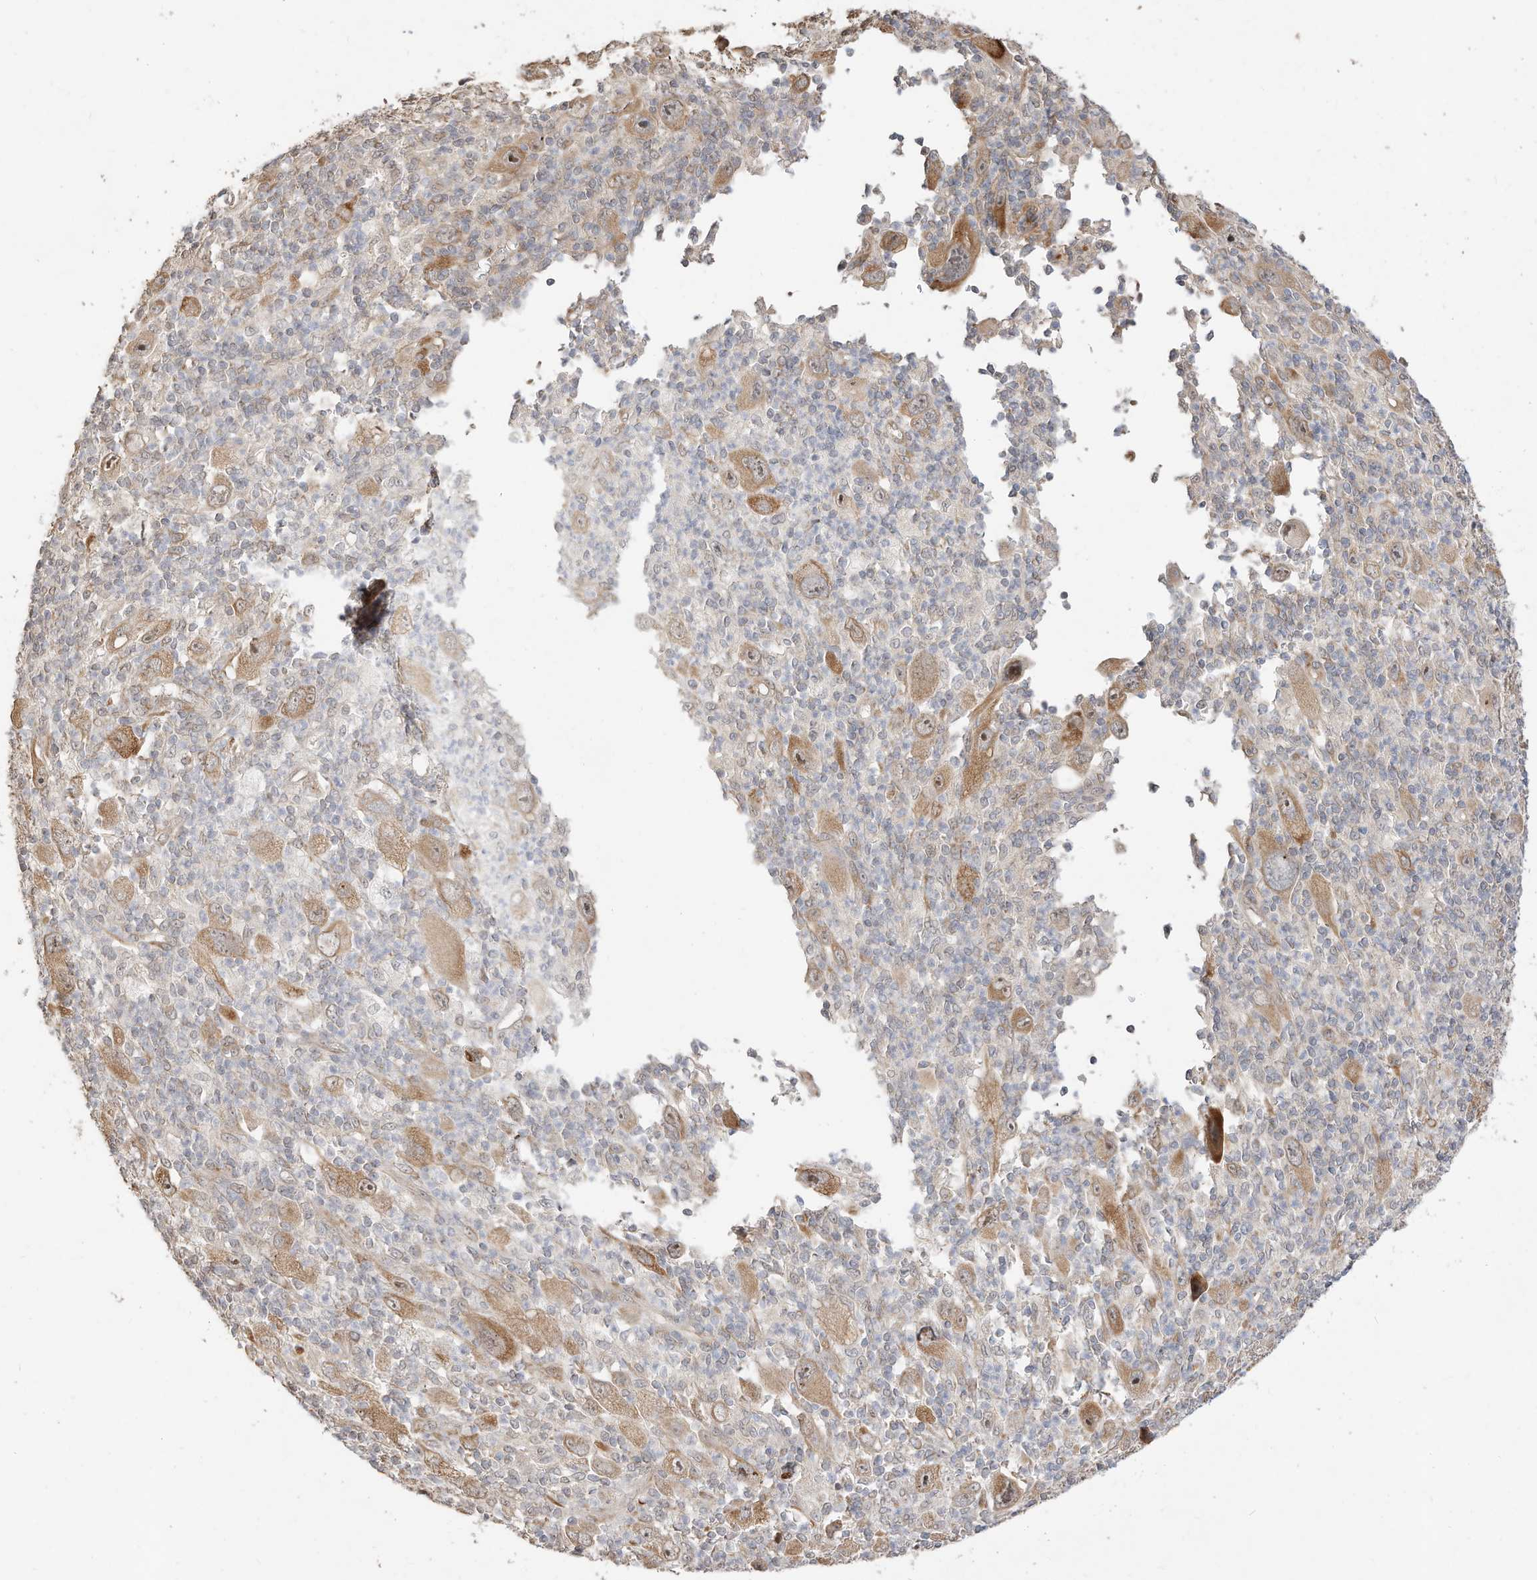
{"staining": {"intensity": "weak", "quantity": "25%-75%", "location": "cytoplasmic/membranous"}, "tissue": "melanoma", "cell_type": "Tumor cells", "image_type": "cancer", "snomed": [{"axis": "morphology", "description": "Malignant melanoma, Metastatic site"}, {"axis": "topography", "description": "Skin"}], "caption": "An immunohistochemistry image of neoplastic tissue is shown. Protein staining in brown highlights weak cytoplasmic/membranous positivity in malignant melanoma (metastatic site) within tumor cells.", "gene": "CAGE1", "patient": {"sex": "female", "age": 56}}